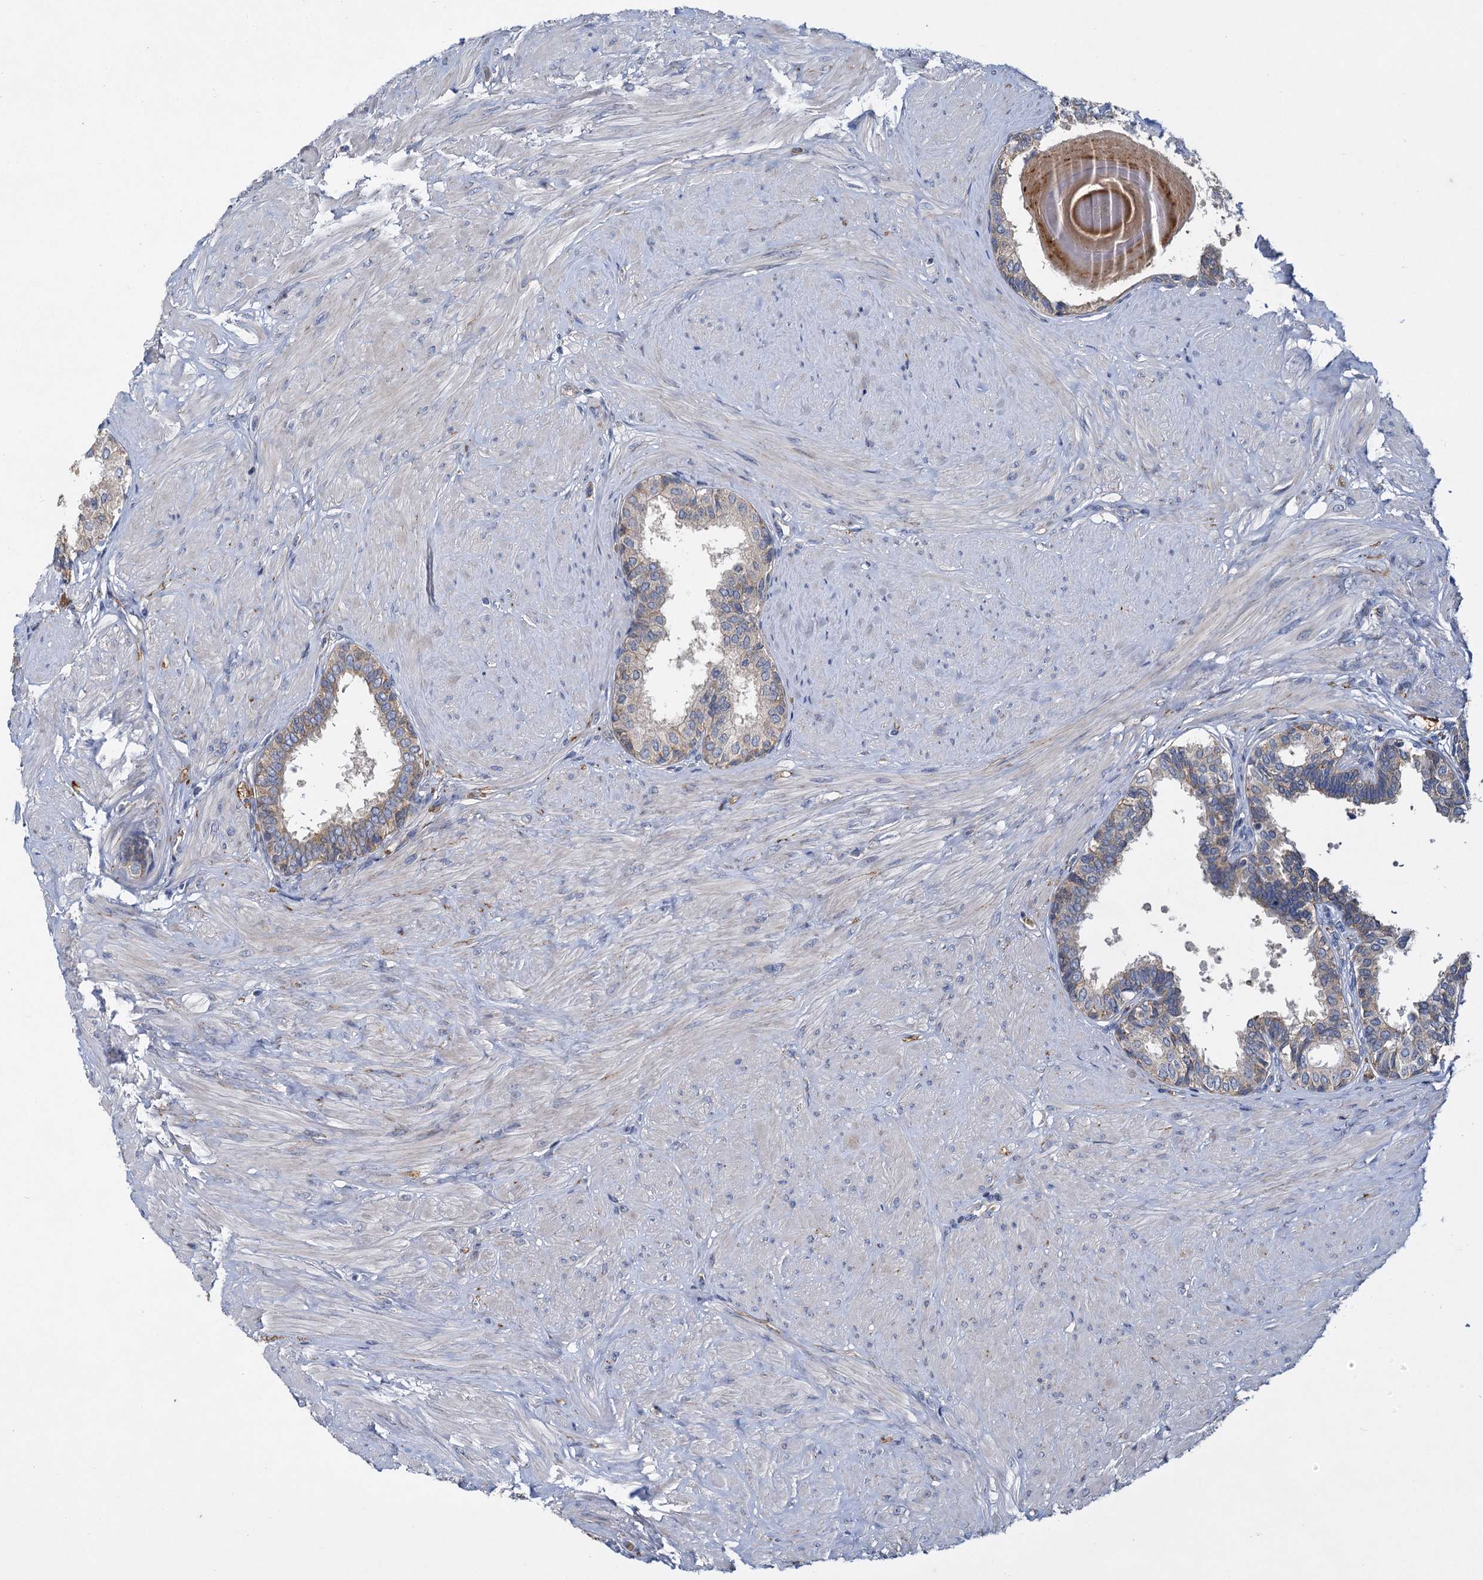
{"staining": {"intensity": "moderate", "quantity": "25%-75%", "location": "cytoplasmic/membranous"}, "tissue": "prostate", "cell_type": "Glandular cells", "image_type": "normal", "snomed": [{"axis": "morphology", "description": "Normal tissue, NOS"}, {"axis": "topography", "description": "Prostate"}], "caption": "Brown immunohistochemical staining in normal prostate reveals moderate cytoplasmic/membranous expression in approximately 25%-75% of glandular cells. Using DAB (3,3'-diaminobenzidine) (brown) and hematoxylin (blue) stains, captured at high magnification using brightfield microscopy.", "gene": "BCS1L", "patient": {"sex": "male", "age": 48}}